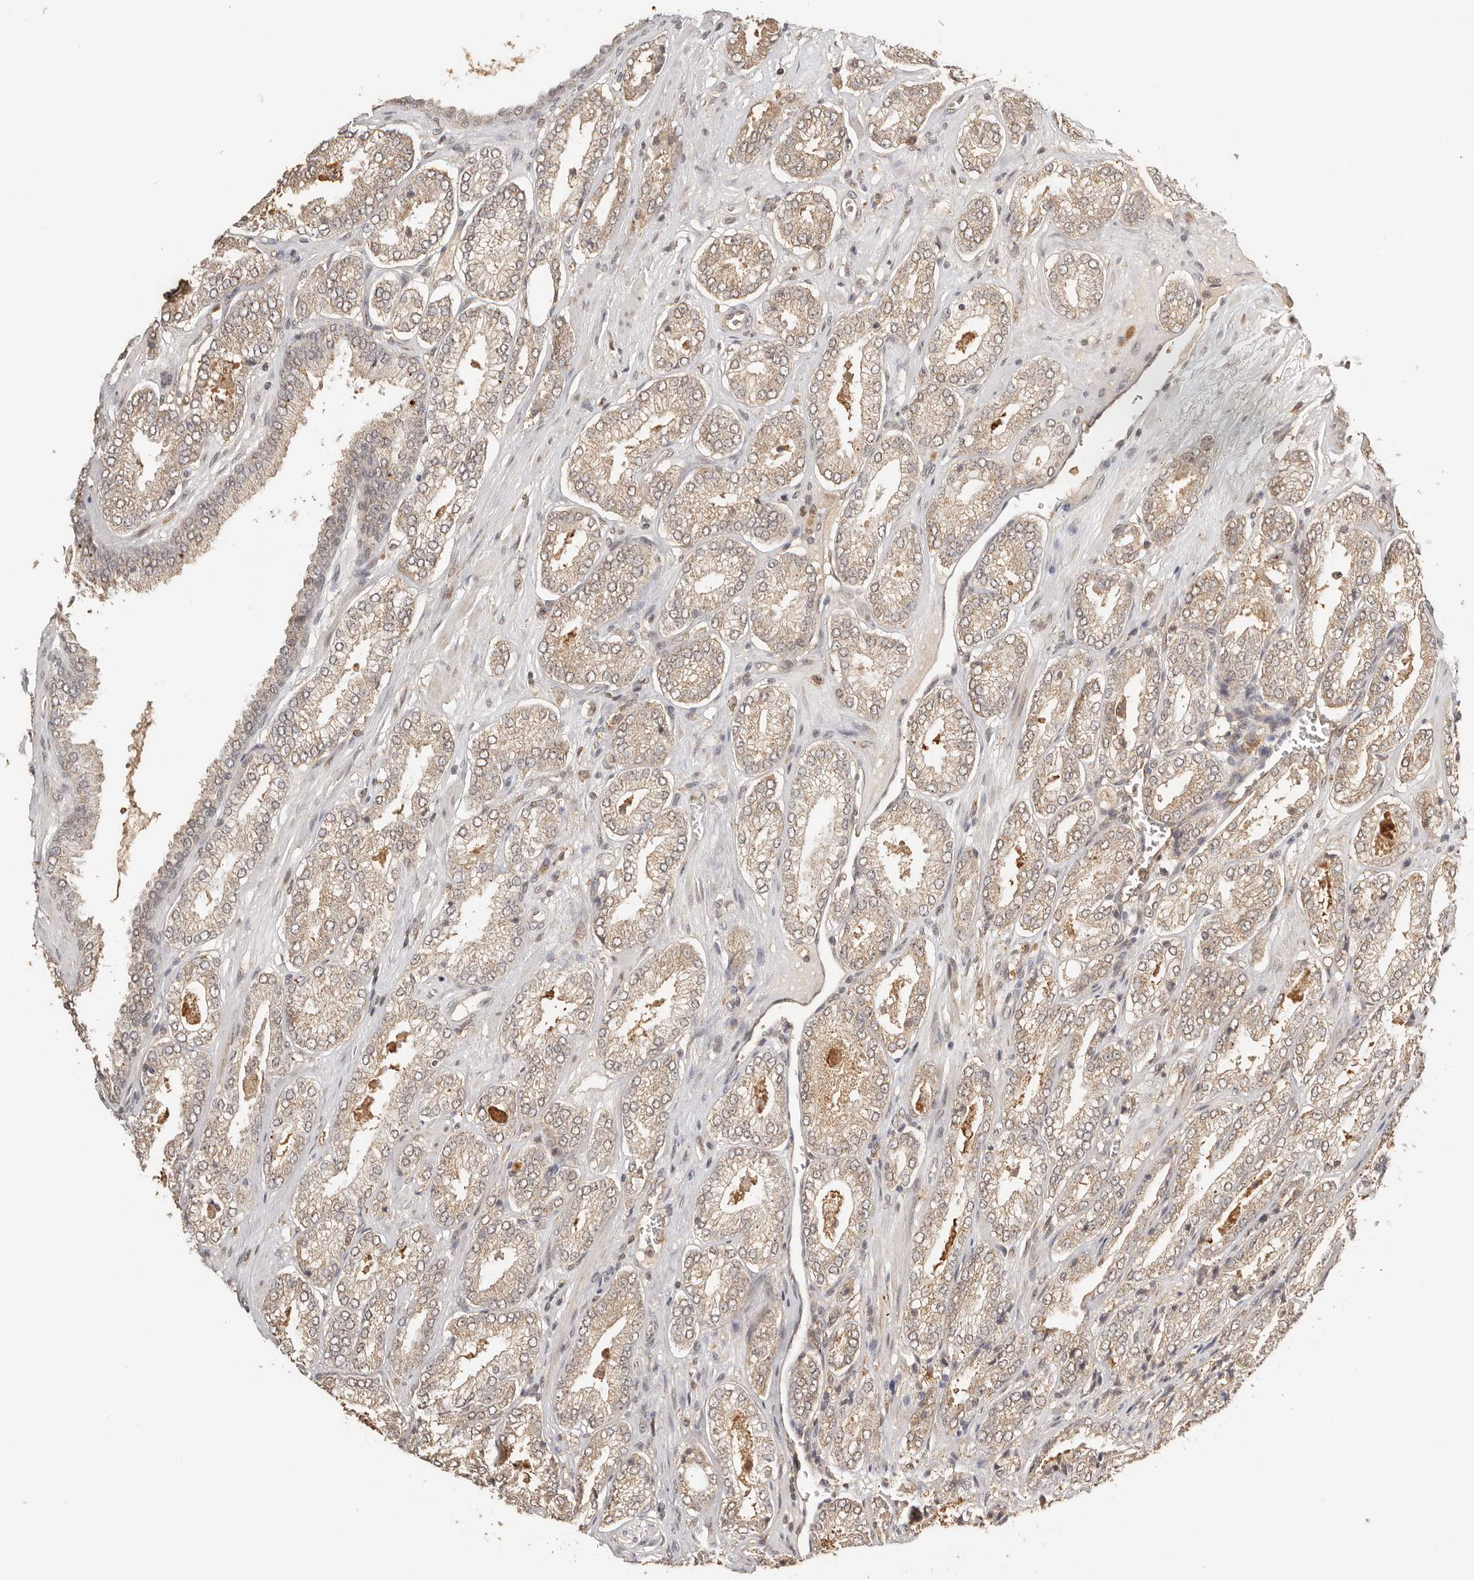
{"staining": {"intensity": "moderate", "quantity": "25%-75%", "location": "cytoplasmic/membranous"}, "tissue": "prostate cancer", "cell_type": "Tumor cells", "image_type": "cancer", "snomed": [{"axis": "morphology", "description": "Adenocarcinoma, Low grade"}, {"axis": "topography", "description": "Prostate"}], "caption": "There is medium levels of moderate cytoplasmic/membranous staining in tumor cells of prostate cancer (adenocarcinoma (low-grade)), as demonstrated by immunohistochemical staining (brown color).", "gene": "SEC14L1", "patient": {"sex": "male", "age": 62}}